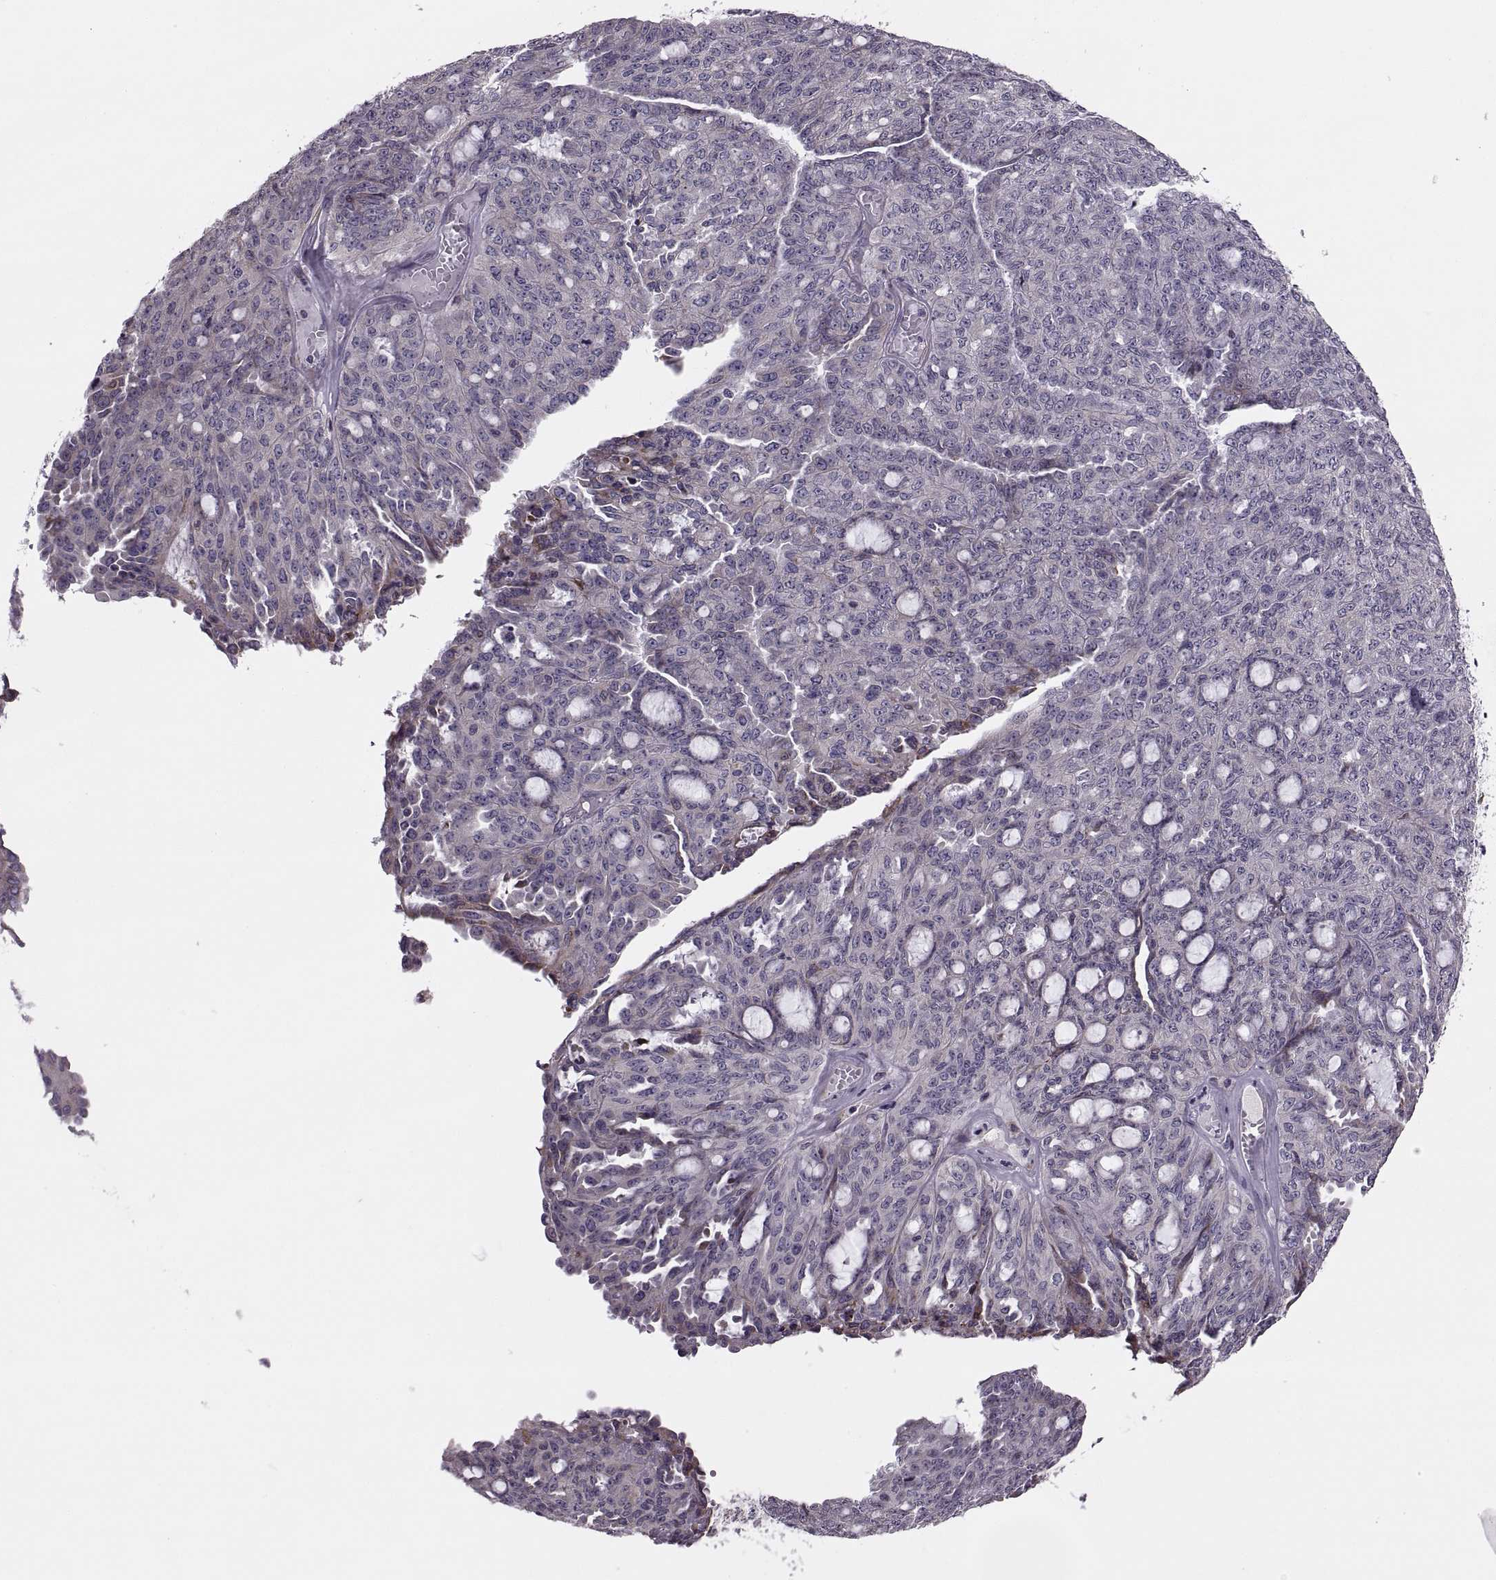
{"staining": {"intensity": "negative", "quantity": "none", "location": "none"}, "tissue": "ovarian cancer", "cell_type": "Tumor cells", "image_type": "cancer", "snomed": [{"axis": "morphology", "description": "Cystadenocarcinoma, serous, NOS"}, {"axis": "topography", "description": "Ovary"}], "caption": "Immunohistochemical staining of ovarian cancer shows no significant expression in tumor cells.", "gene": "LETM2", "patient": {"sex": "female", "age": 71}}